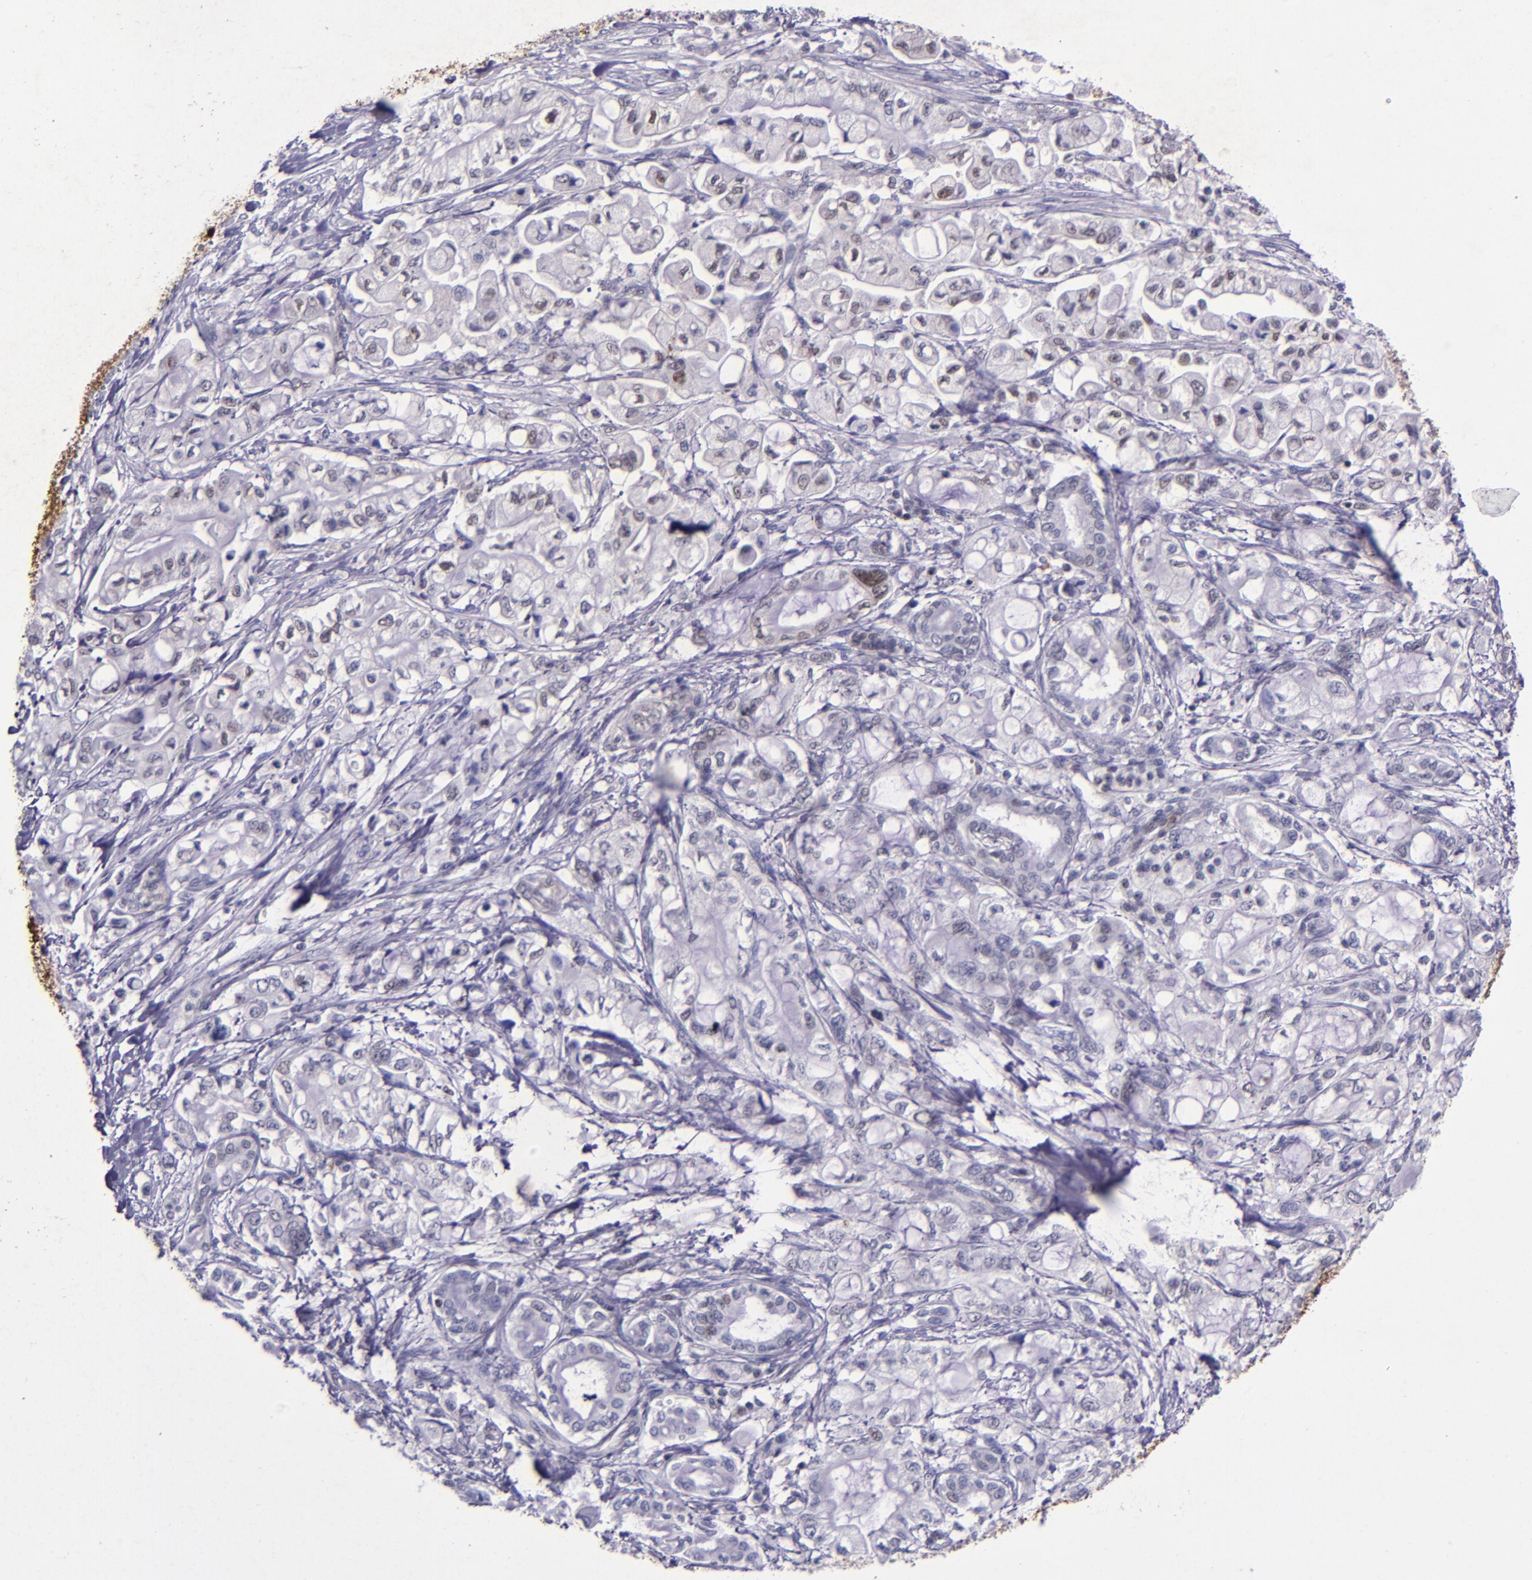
{"staining": {"intensity": "negative", "quantity": "none", "location": "none"}, "tissue": "pancreatic cancer", "cell_type": "Tumor cells", "image_type": "cancer", "snomed": [{"axis": "morphology", "description": "Adenocarcinoma, NOS"}, {"axis": "topography", "description": "Pancreas"}], "caption": "Image shows no significant protein positivity in tumor cells of pancreatic cancer.", "gene": "MGMT", "patient": {"sex": "male", "age": 79}}